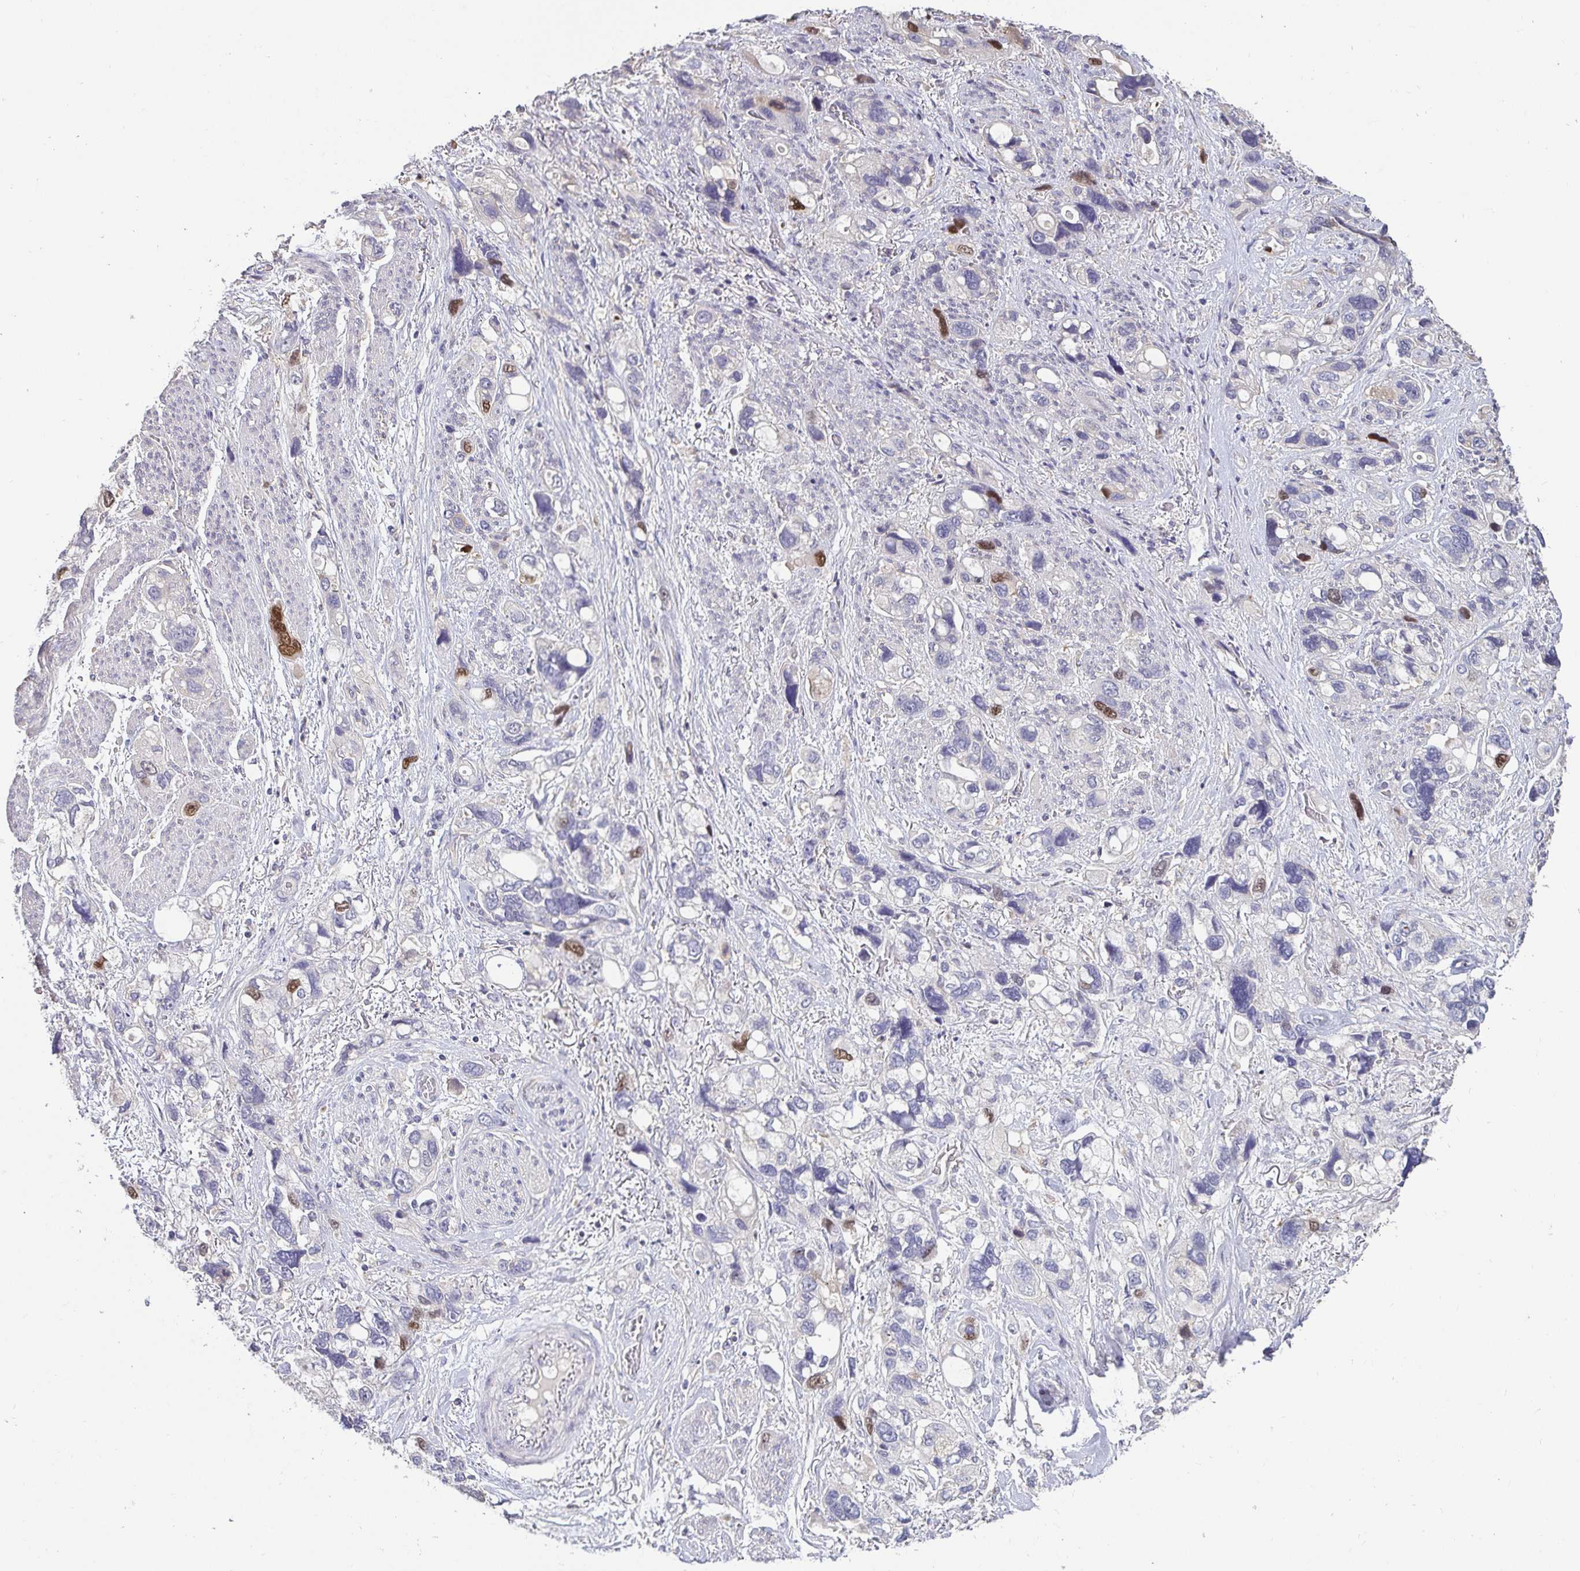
{"staining": {"intensity": "moderate", "quantity": "<25%", "location": "nuclear"}, "tissue": "stomach cancer", "cell_type": "Tumor cells", "image_type": "cancer", "snomed": [{"axis": "morphology", "description": "Adenocarcinoma, NOS"}, {"axis": "topography", "description": "Stomach, upper"}], "caption": "Moderate nuclear positivity is seen in approximately <25% of tumor cells in stomach adenocarcinoma.", "gene": "ANLN", "patient": {"sex": "female", "age": 81}}